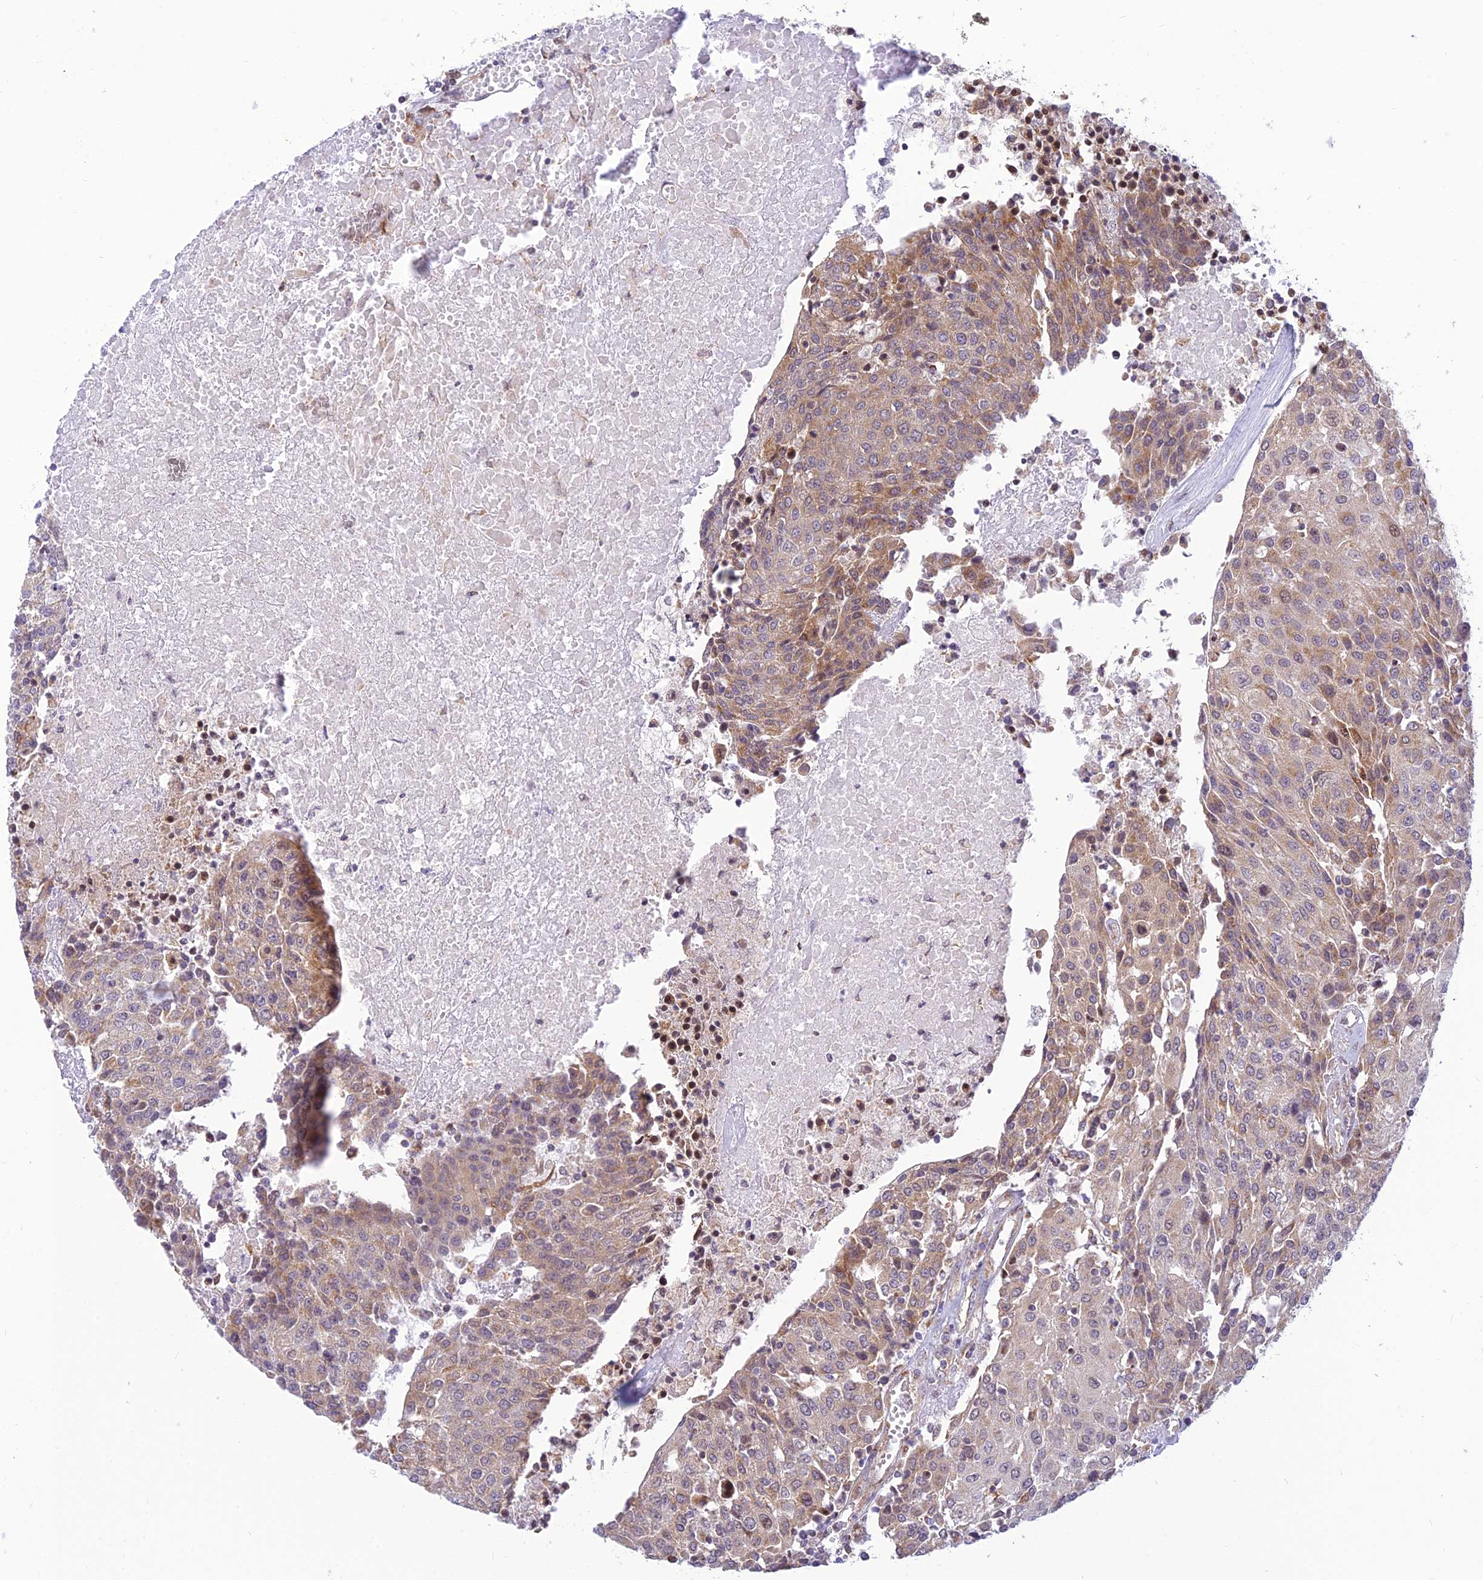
{"staining": {"intensity": "moderate", "quantity": "25%-75%", "location": "cytoplasmic/membranous"}, "tissue": "urothelial cancer", "cell_type": "Tumor cells", "image_type": "cancer", "snomed": [{"axis": "morphology", "description": "Urothelial carcinoma, High grade"}, {"axis": "topography", "description": "Urinary bladder"}], "caption": "High-grade urothelial carcinoma stained for a protein (brown) exhibits moderate cytoplasmic/membranous positive staining in approximately 25%-75% of tumor cells.", "gene": "HOOK2", "patient": {"sex": "female", "age": 85}}